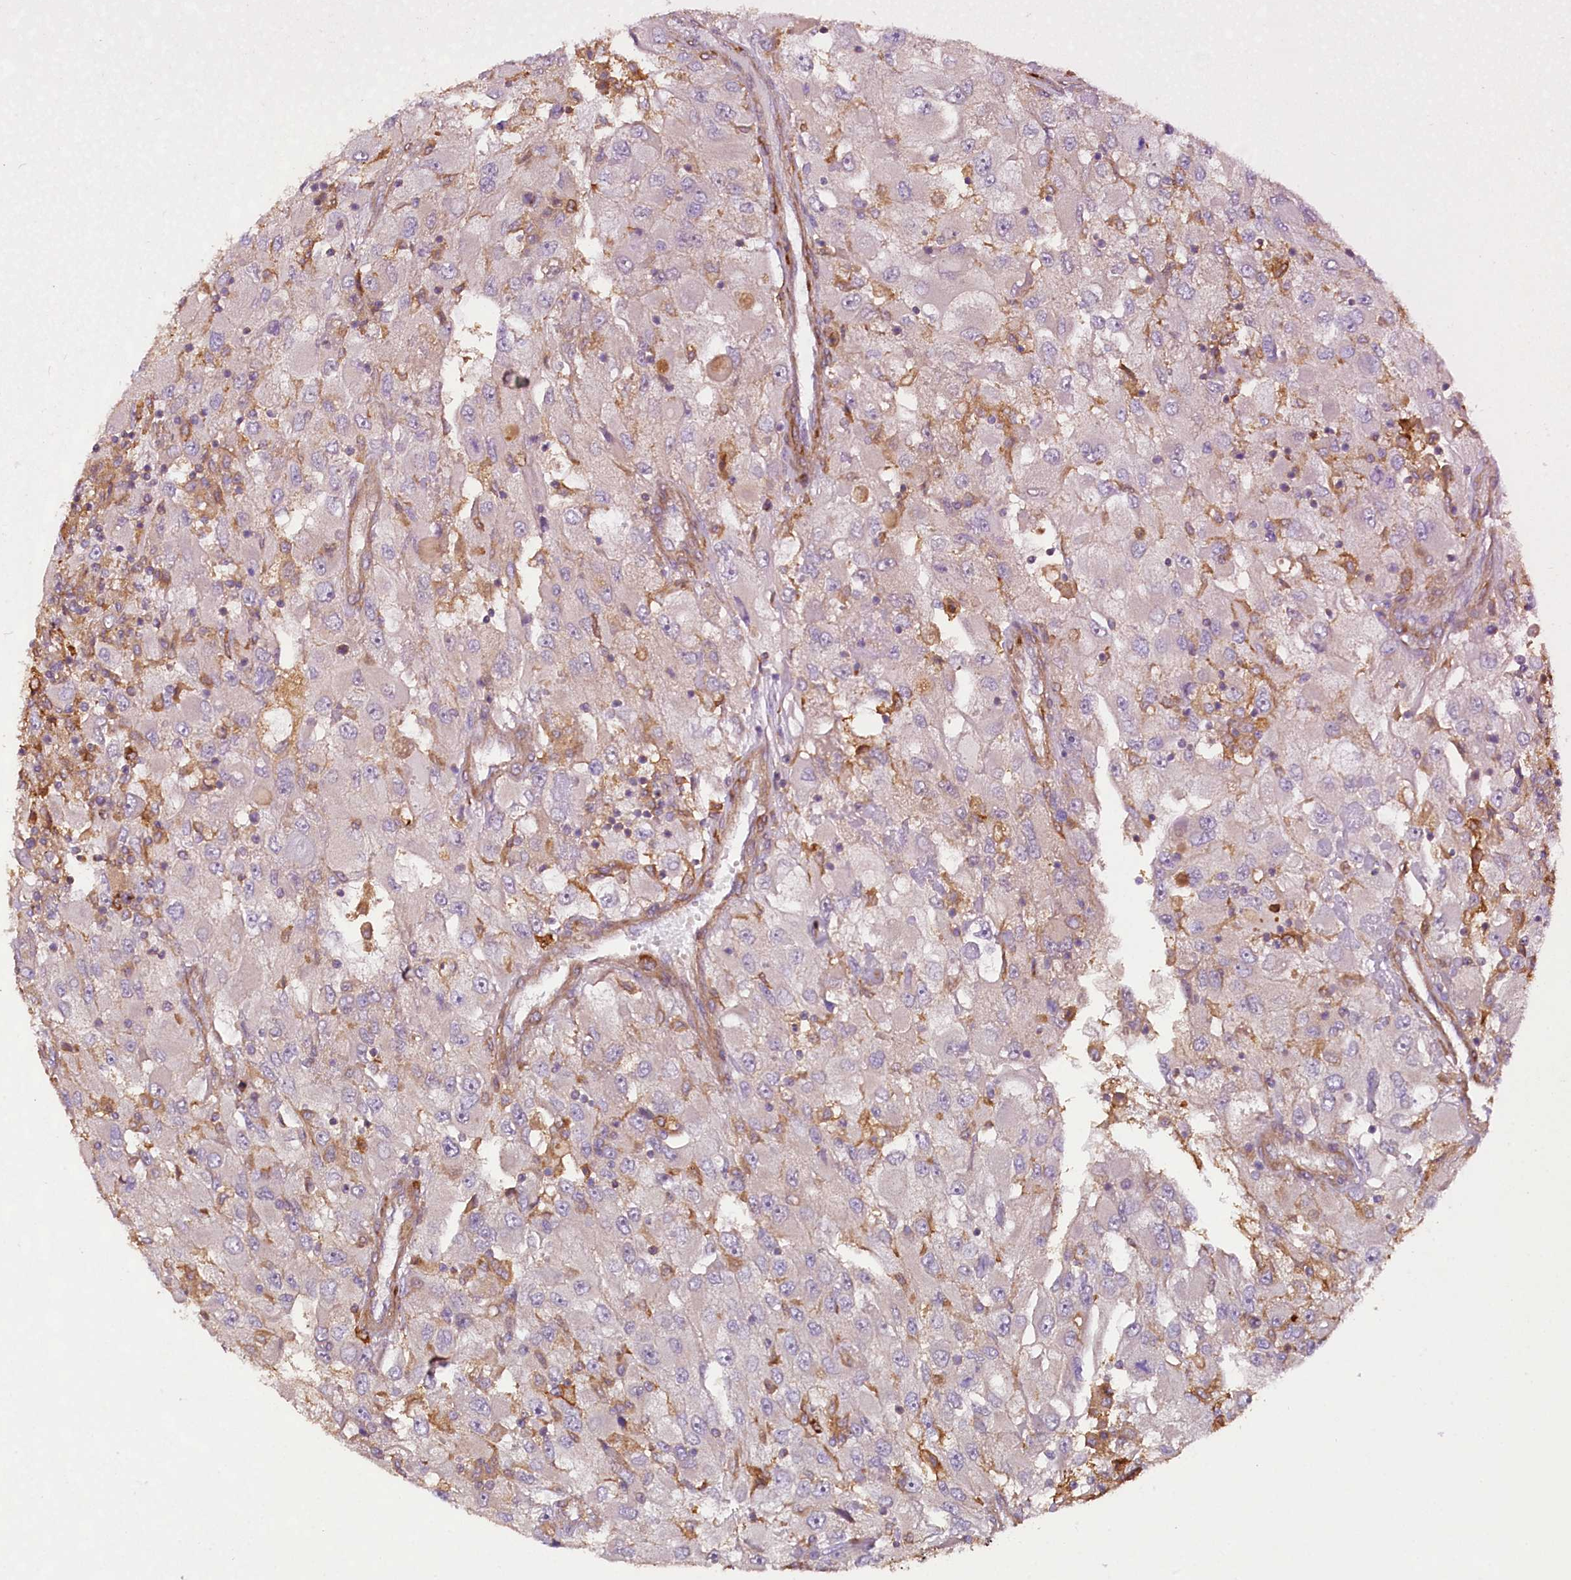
{"staining": {"intensity": "negative", "quantity": "none", "location": "none"}, "tissue": "renal cancer", "cell_type": "Tumor cells", "image_type": "cancer", "snomed": [{"axis": "morphology", "description": "Adenocarcinoma, NOS"}, {"axis": "topography", "description": "Kidney"}], "caption": "Tumor cells are negative for brown protein staining in renal cancer.", "gene": "CSAD", "patient": {"sex": "female", "age": 52}}